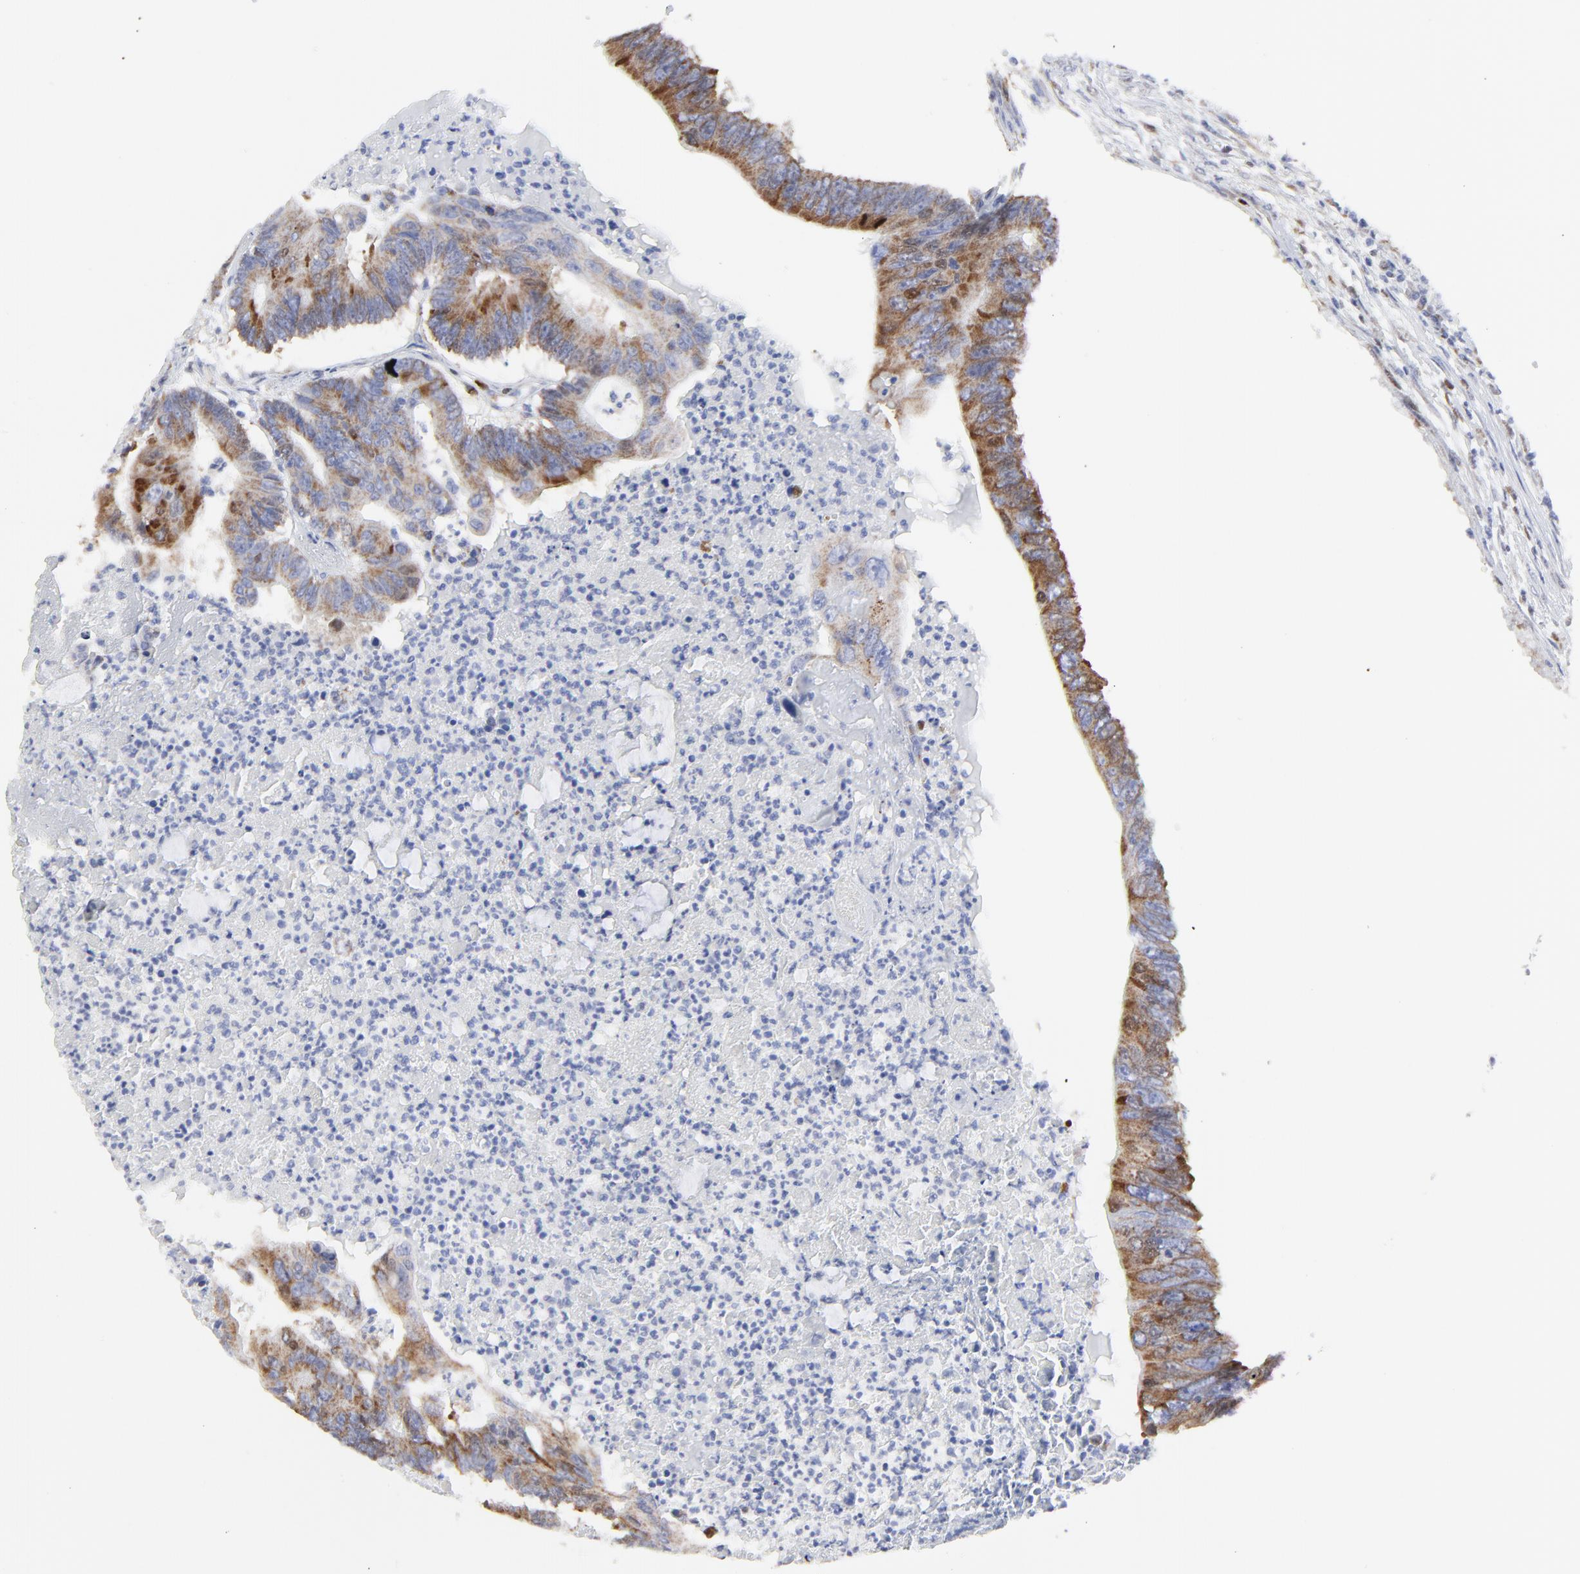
{"staining": {"intensity": "moderate", "quantity": ">75%", "location": "cytoplasmic/membranous"}, "tissue": "colorectal cancer", "cell_type": "Tumor cells", "image_type": "cancer", "snomed": [{"axis": "morphology", "description": "Adenocarcinoma, NOS"}, {"axis": "topography", "description": "Colon"}], "caption": "Immunohistochemistry (IHC) of human adenocarcinoma (colorectal) exhibits medium levels of moderate cytoplasmic/membranous expression in about >75% of tumor cells.", "gene": "NCAPH", "patient": {"sex": "male", "age": 65}}